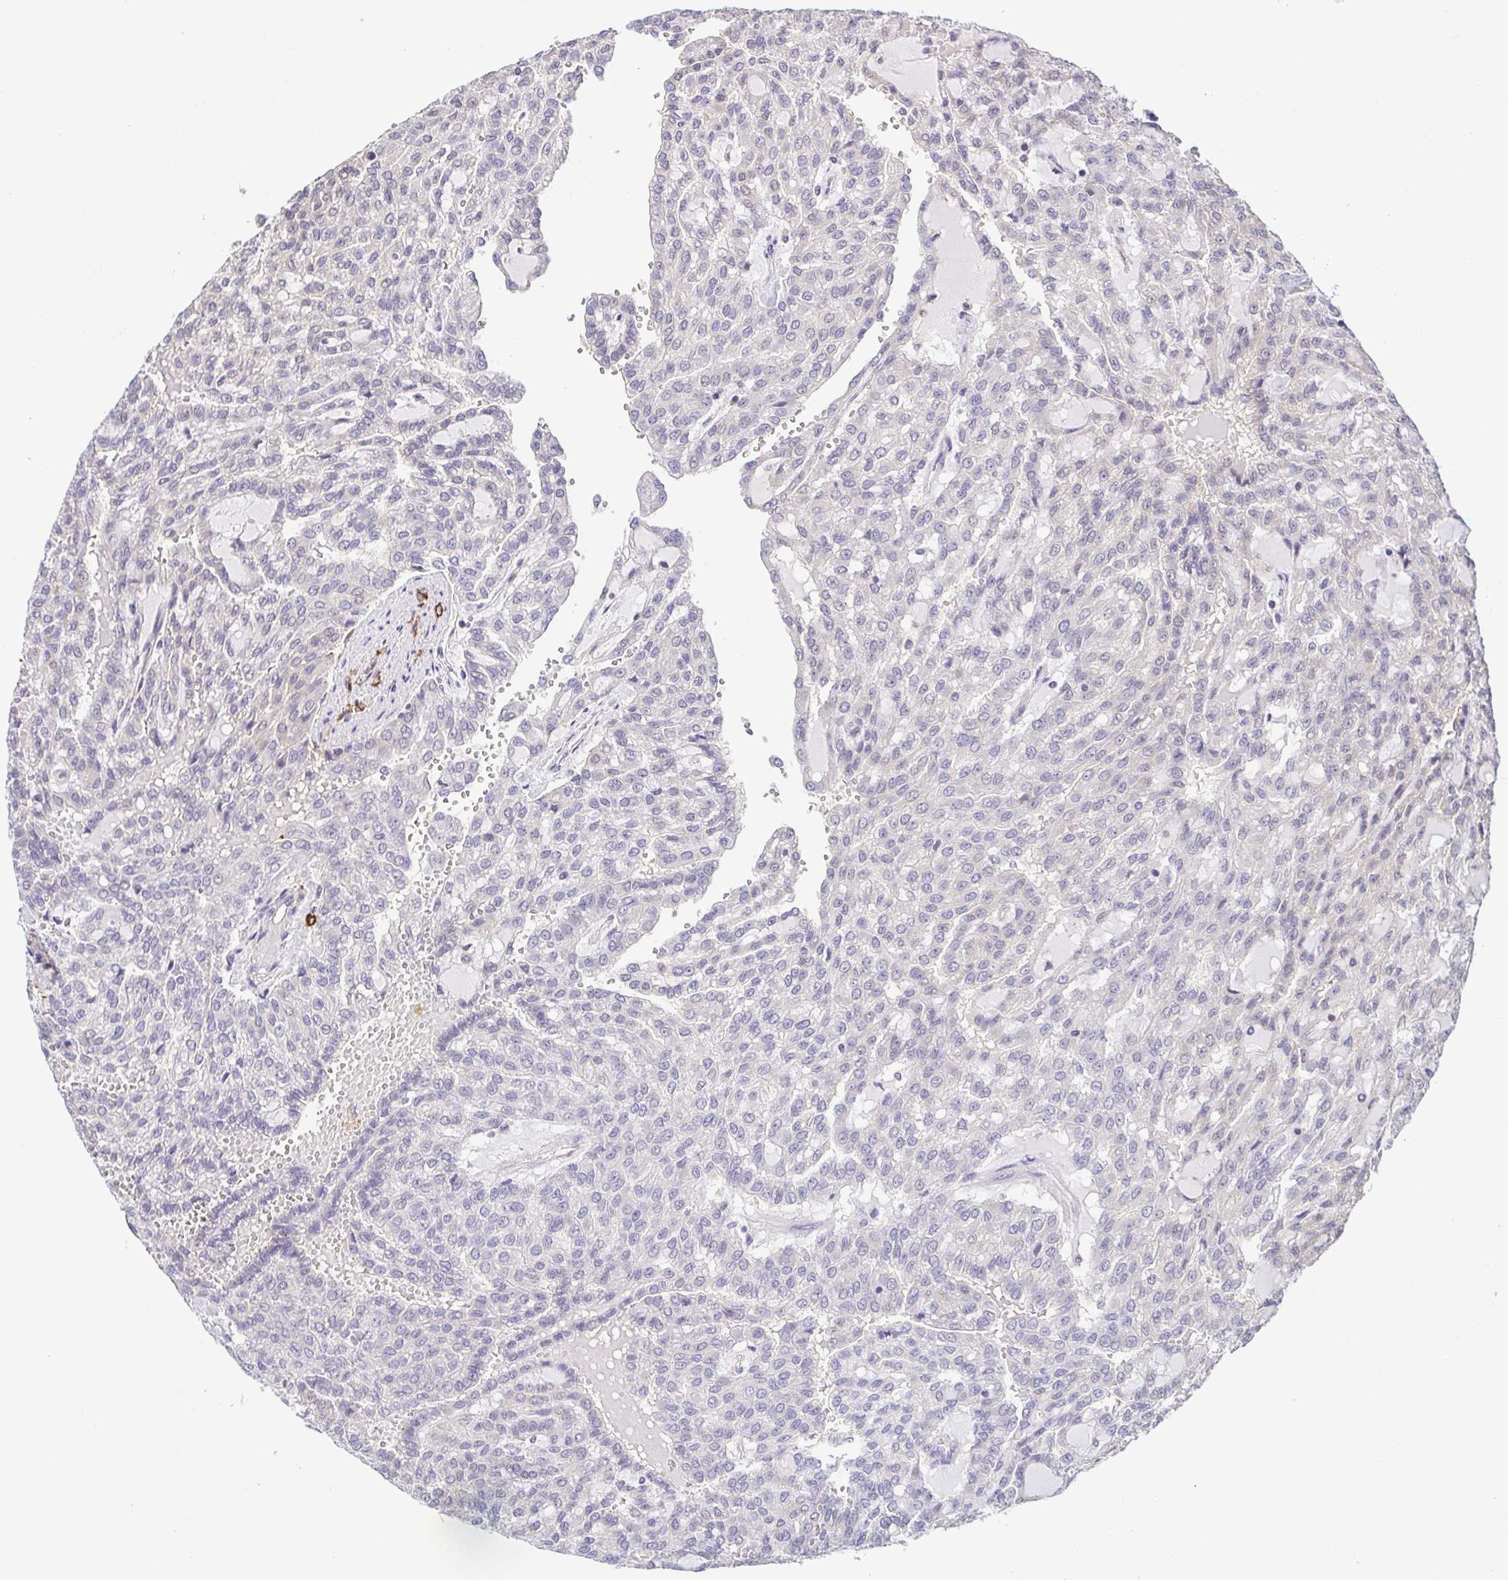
{"staining": {"intensity": "negative", "quantity": "none", "location": "none"}, "tissue": "renal cancer", "cell_type": "Tumor cells", "image_type": "cancer", "snomed": [{"axis": "morphology", "description": "Adenocarcinoma, NOS"}, {"axis": "topography", "description": "Kidney"}], "caption": "Immunohistochemical staining of human renal cancer (adenocarcinoma) exhibits no significant expression in tumor cells.", "gene": "PREPL", "patient": {"sex": "male", "age": 63}}